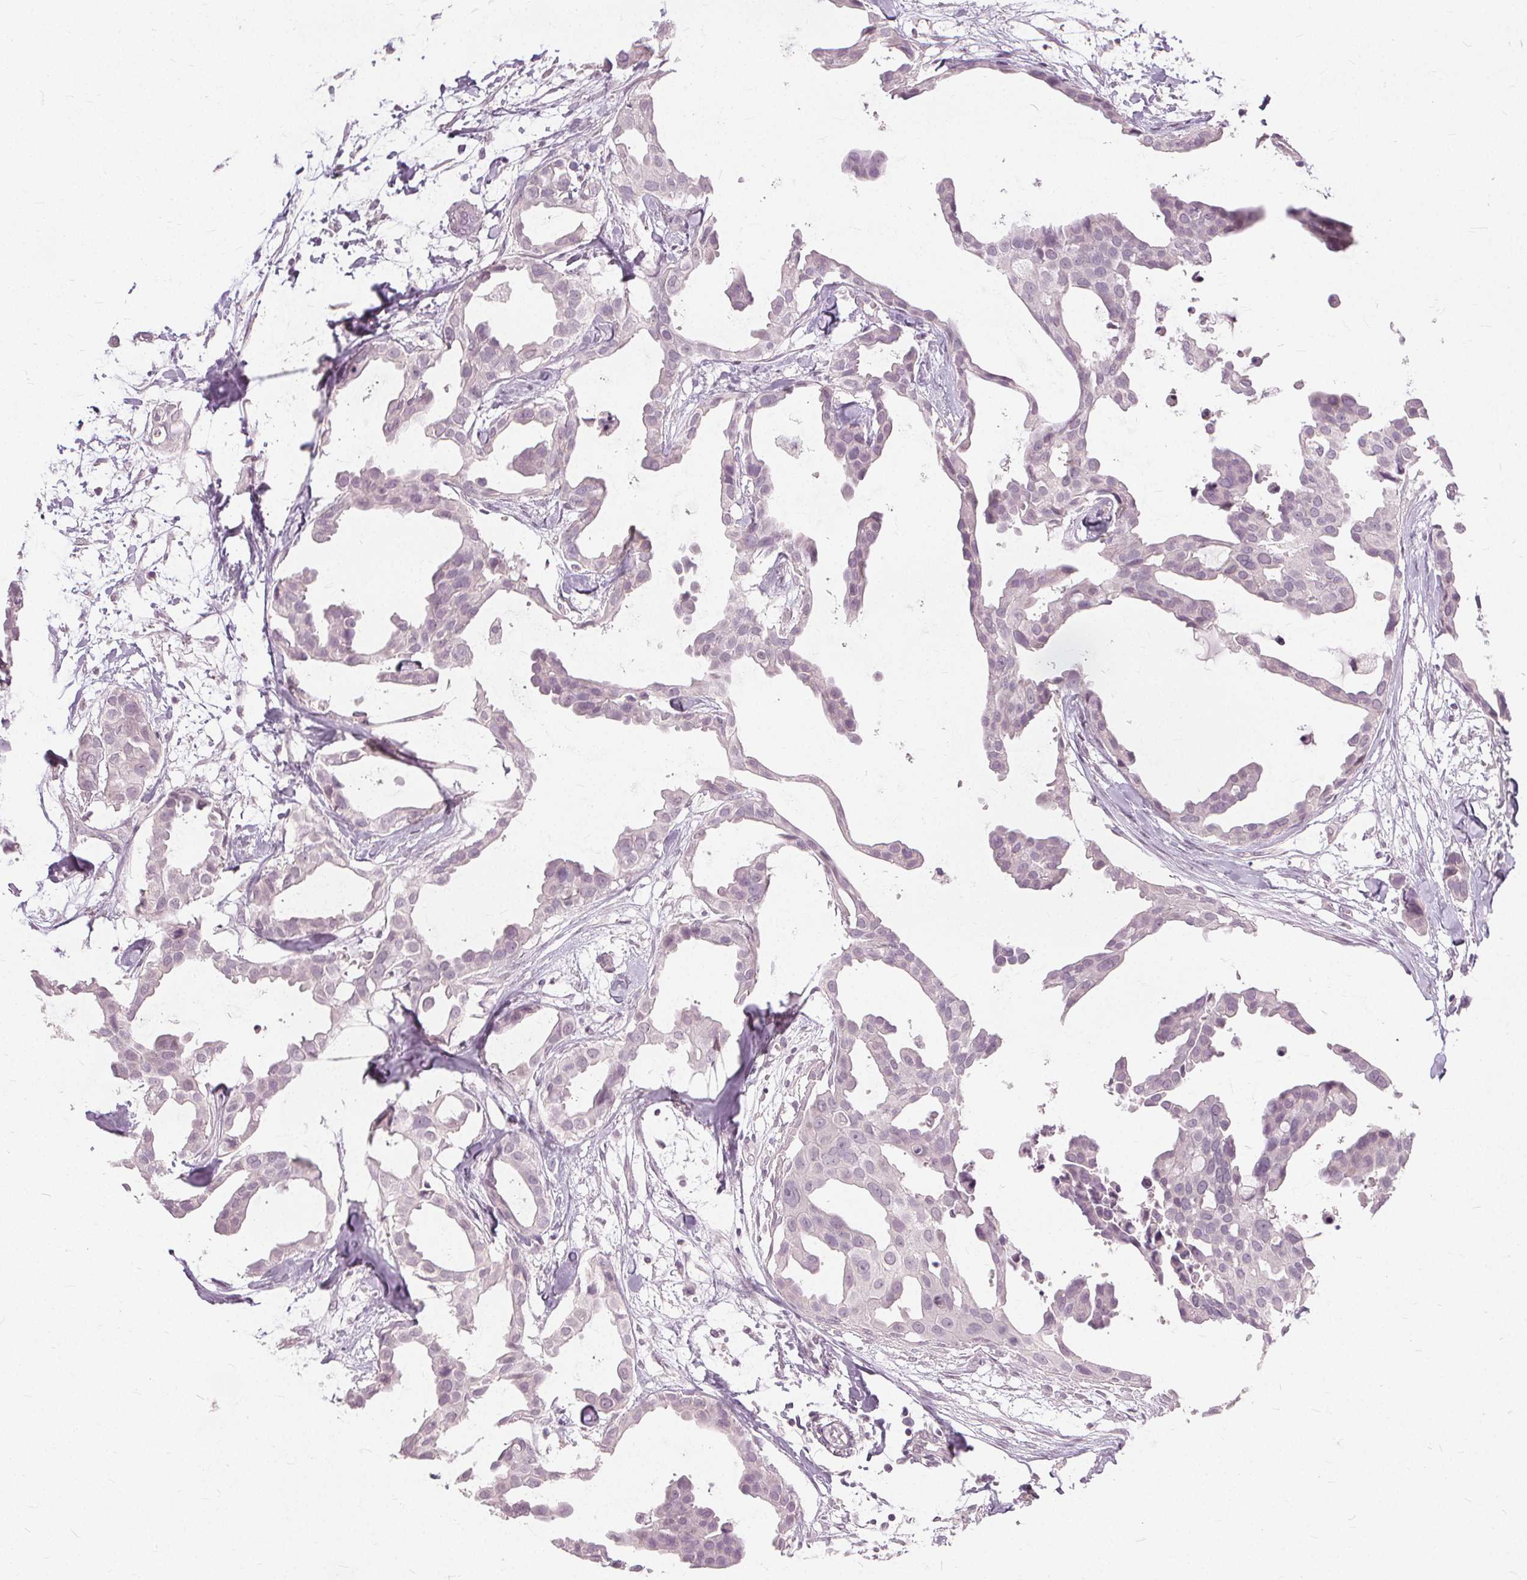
{"staining": {"intensity": "negative", "quantity": "none", "location": "none"}, "tissue": "breast cancer", "cell_type": "Tumor cells", "image_type": "cancer", "snomed": [{"axis": "morphology", "description": "Duct carcinoma"}, {"axis": "topography", "description": "Breast"}], "caption": "This histopathology image is of infiltrating ductal carcinoma (breast) stained with immunohistochemistry to label a protein in brown with the nuclei are counter-stained blue. There is no expression in tumor cells.", "gene": "SFTPD", "patient": {"sex": "female", "age": 38}}